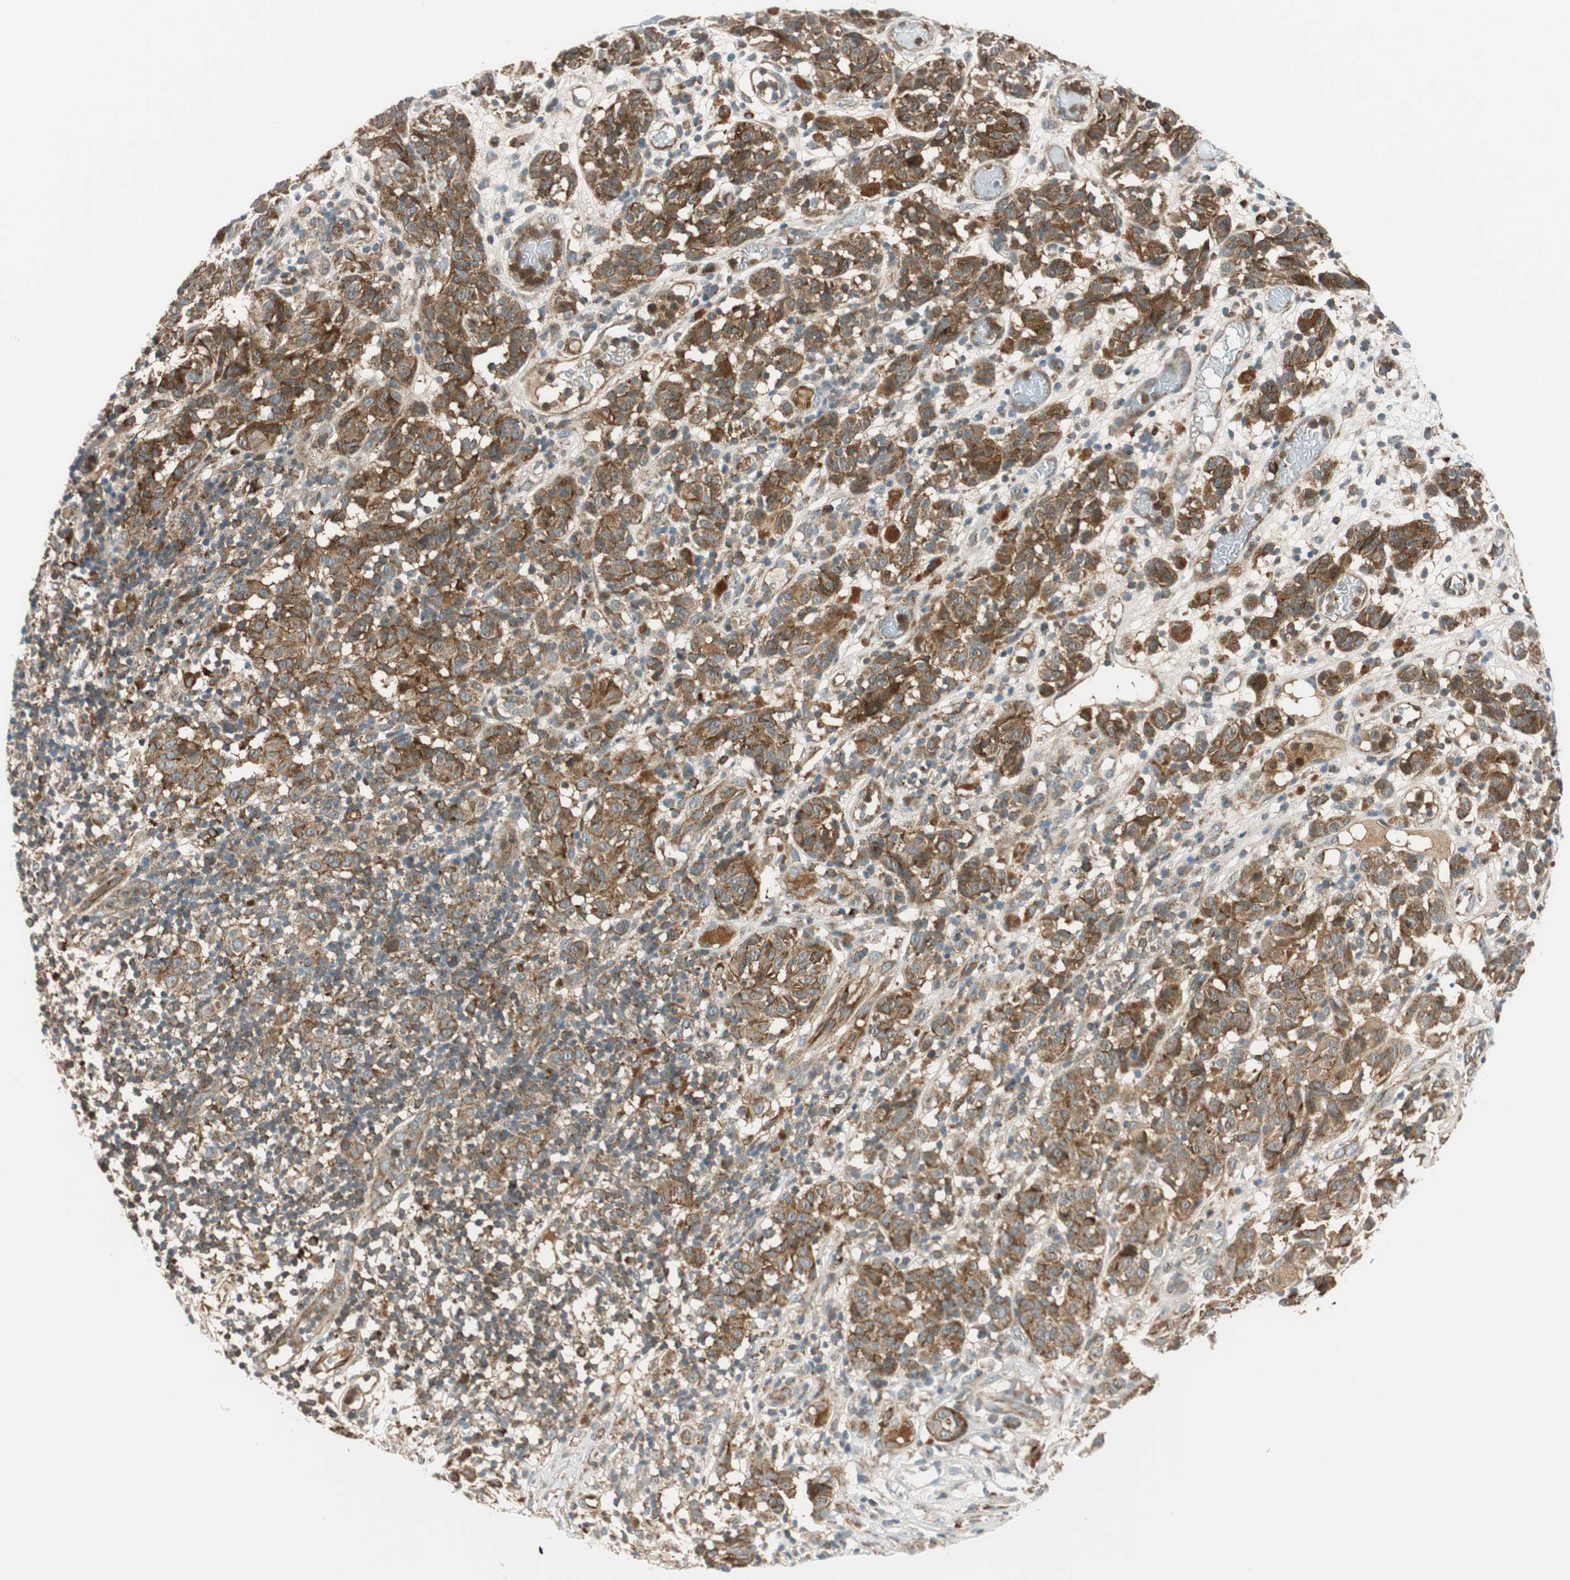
{"staining": {"intensity": "strong", "quantity": ">75%", "location": "cytoplasmic/membranous"}, "tissue": "melanoma", "cell_type": "Tumor cells", "image_type": "cancer", "snomed": [{"axis": "morphology", "description": "Malignant melanoma, NOS"}, {"axis": "topography", "description": "Skin"}], "caption": "Human melanoma stained with a brown dye exhibits strong cytoplasmic/membranous positive positivity in approximately >75% of tumor cells.", "gene": "ABI1", "patient": {"sex": "female", "age": 46}}